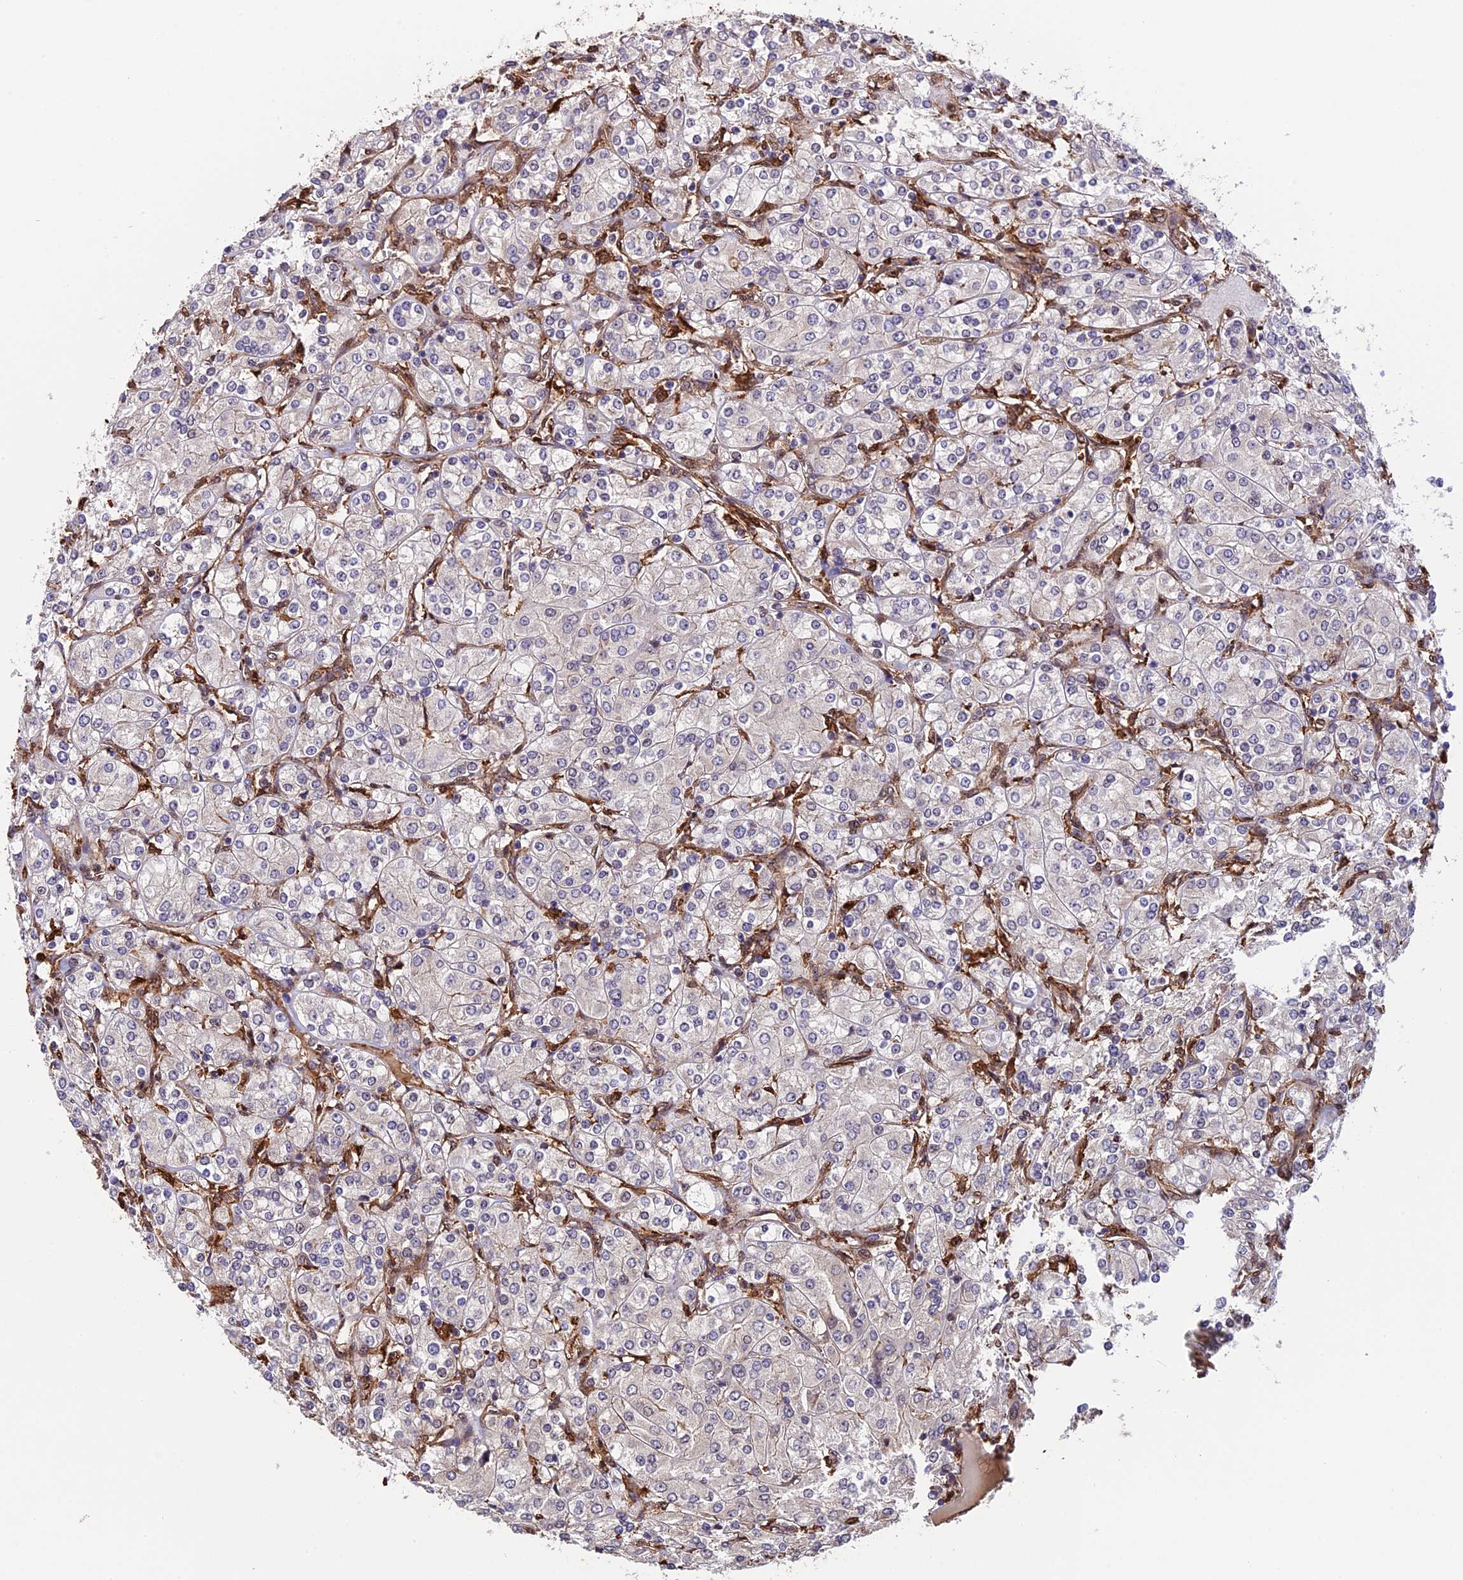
{"staining": {"intensity": "negative", "quantity": "none", "location": "none"}, "tissue": "renal cancer", "cell_type": "Tumor cells", "image_type": "cancer", "snomed": [{"axis": "morphology", "description": "Adenocarcinoma, NOS"}, {"axis": "topography", "description": "Kidney"}], "caption": "This is an IHC image of adenocarcinoma (renal). There is no positivity in tumor cells.", "gene": "HERPUD1", "patient": {"sex": "male", "age": 77}}